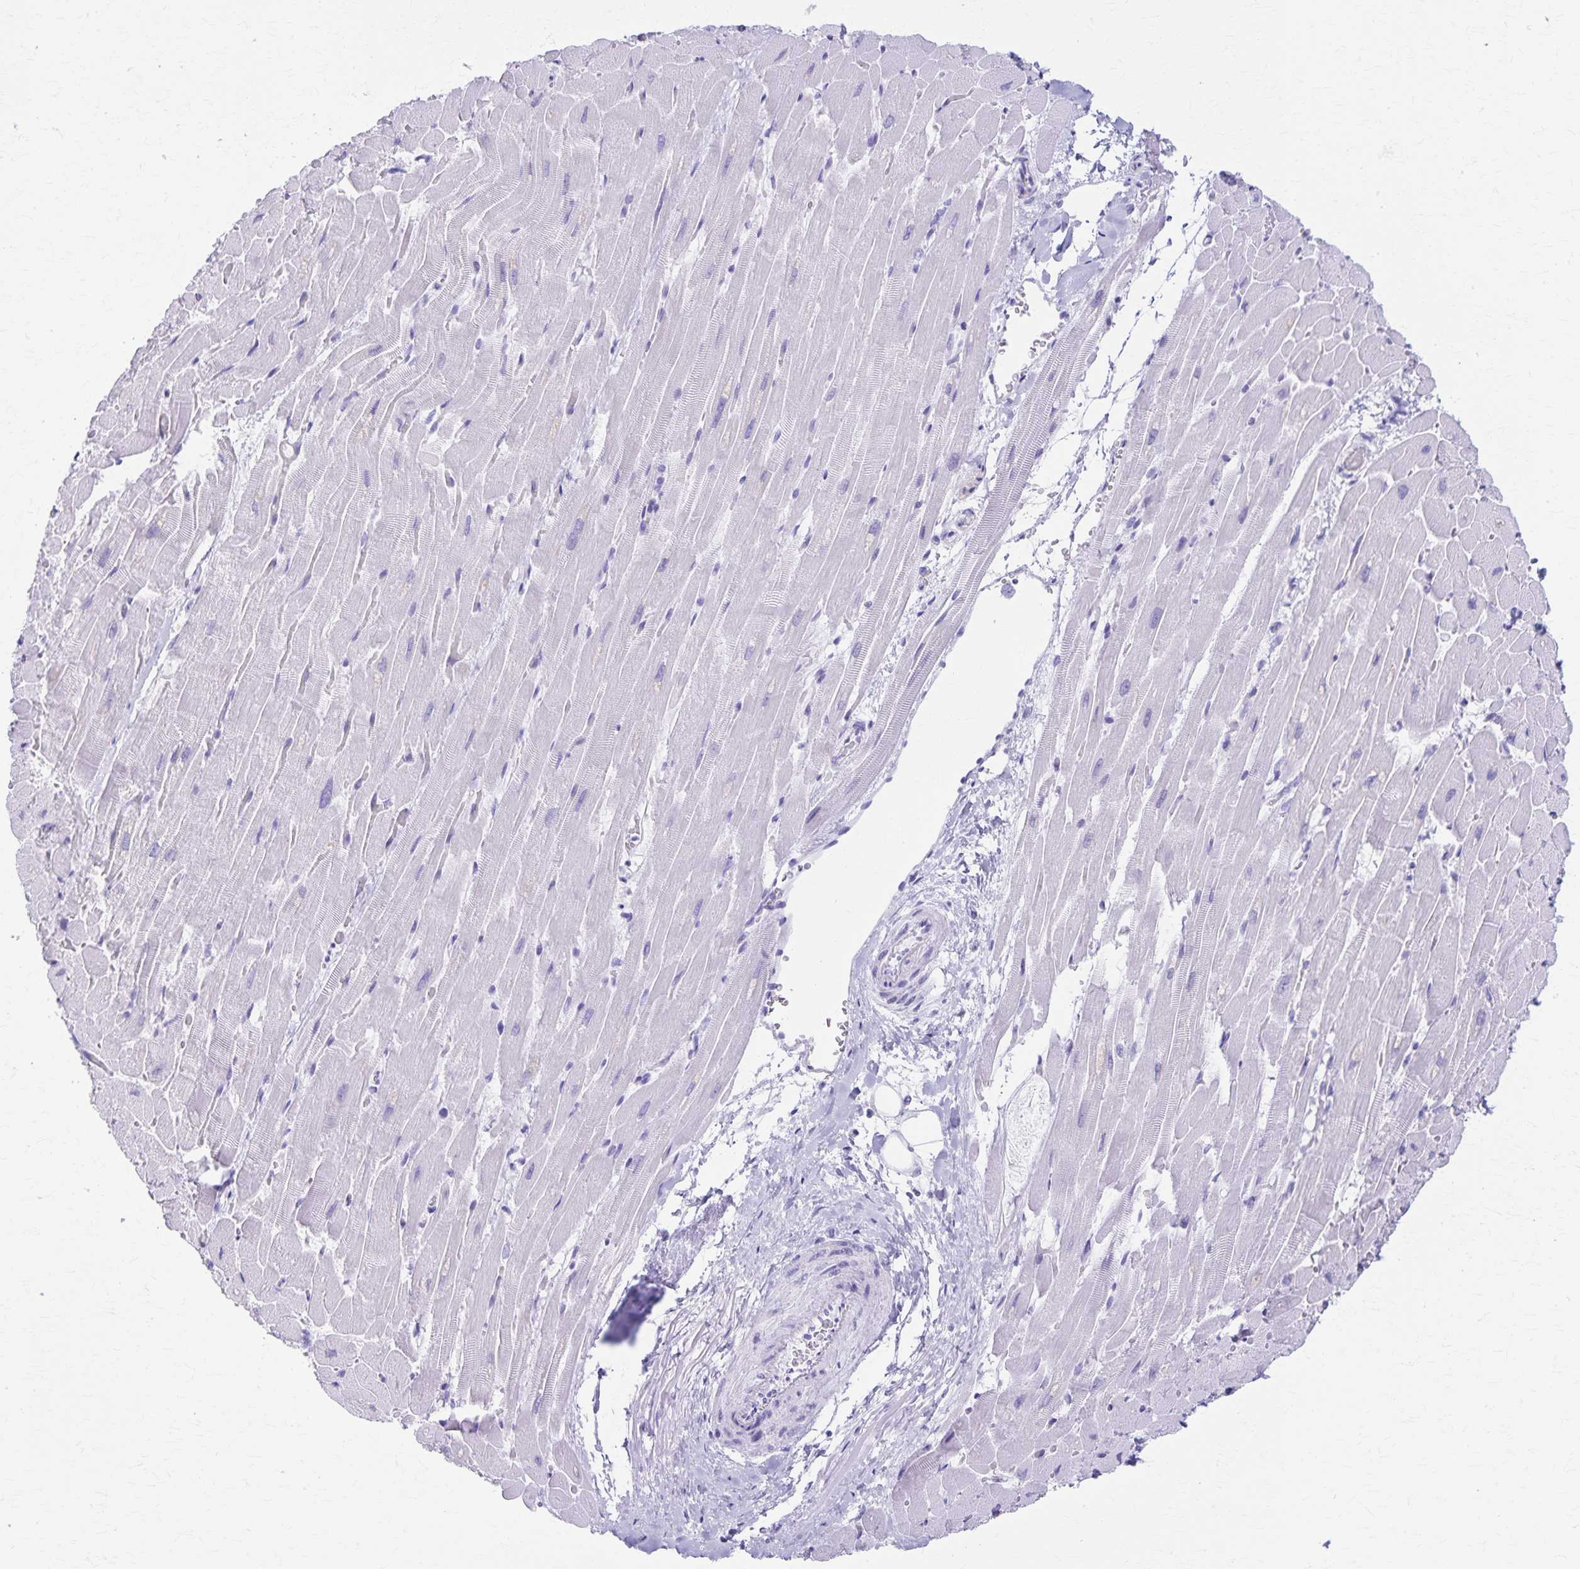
{"staining": {"intensity": "negative", "quantity": "none", "location": "none"}, "tissue": "heart muscle", "cell_type": "Cardiomyocytes", "image_type": "normal", "snomed": [{"axis": "morphology", "description": "Normal tissue, NOS"}, {"axis": "topography", "description": "Heart"}], "caption": "The histopathology image exhibits no staining of cardiomyocytes in benign heart muscle. (Stains: DAB (3,3'-diaminobenzidine) immunohistochemistry (IHC) with hematoxylin counter stain, Microscopy: brightfield microscopy at high magnification).", "gene": "DEFA5", "patient": {"sex": "male", "age": 37}}